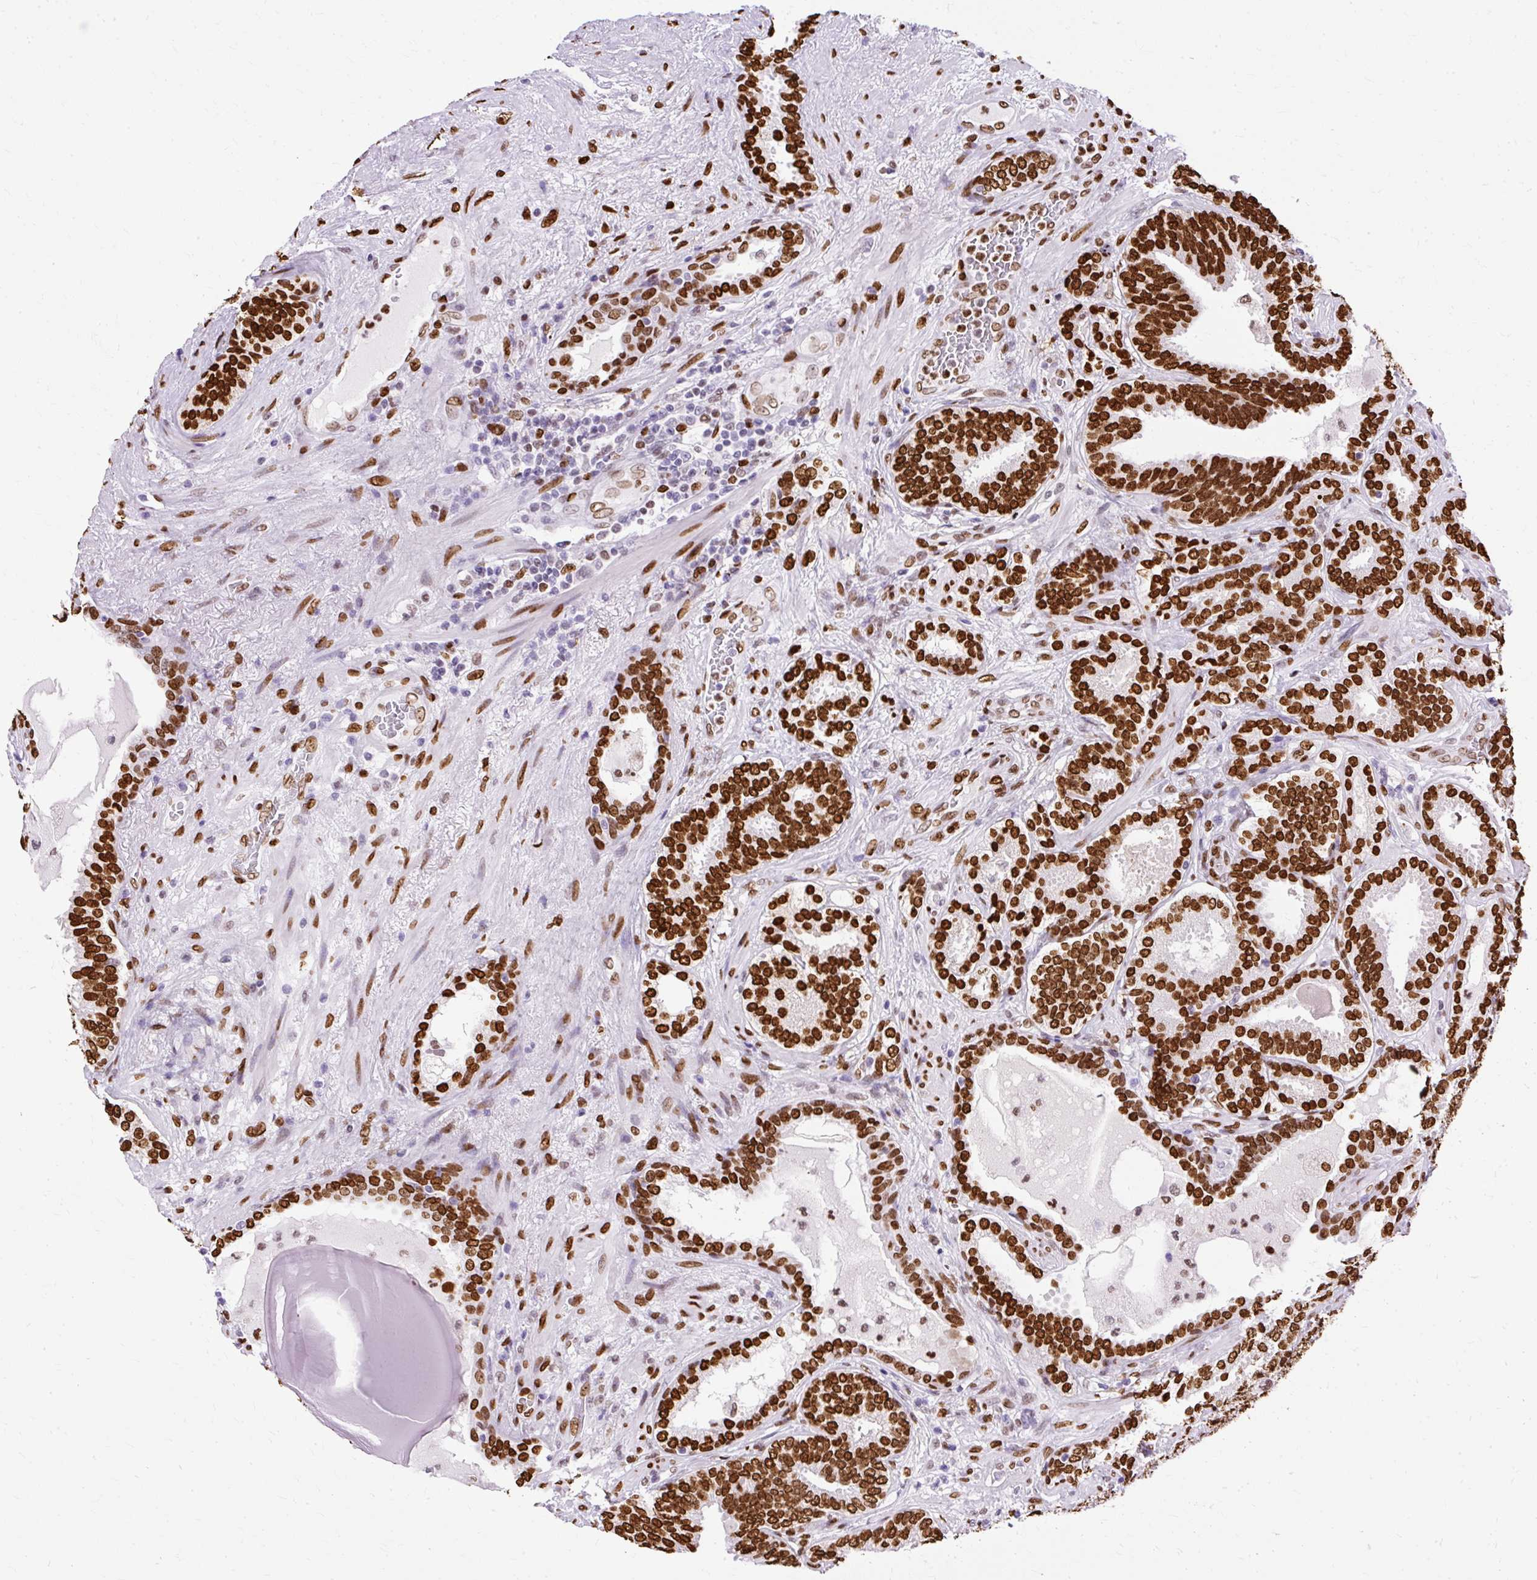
{"staining": {"intensity": "strong", "quantity": ">75%", "location": "nuclear"}, "tissue": "prostate cancer", "cell_type": "Tumor cells", "image_type": "cancer", "snomed": [{"axis": "morphology", "description": "Adenocarcinoma, High grade"}, {"axis": "topography", "description": "Prostate"}], "caption": "DAB (3,3'-diaminobenzidine) immunohistochemical staining of prostate cancer reveals strong nuclear protein staining in about >75% of tumor cells.", "gene": "TMEM184C", "patient": {"sex": "male", "age": 65}}